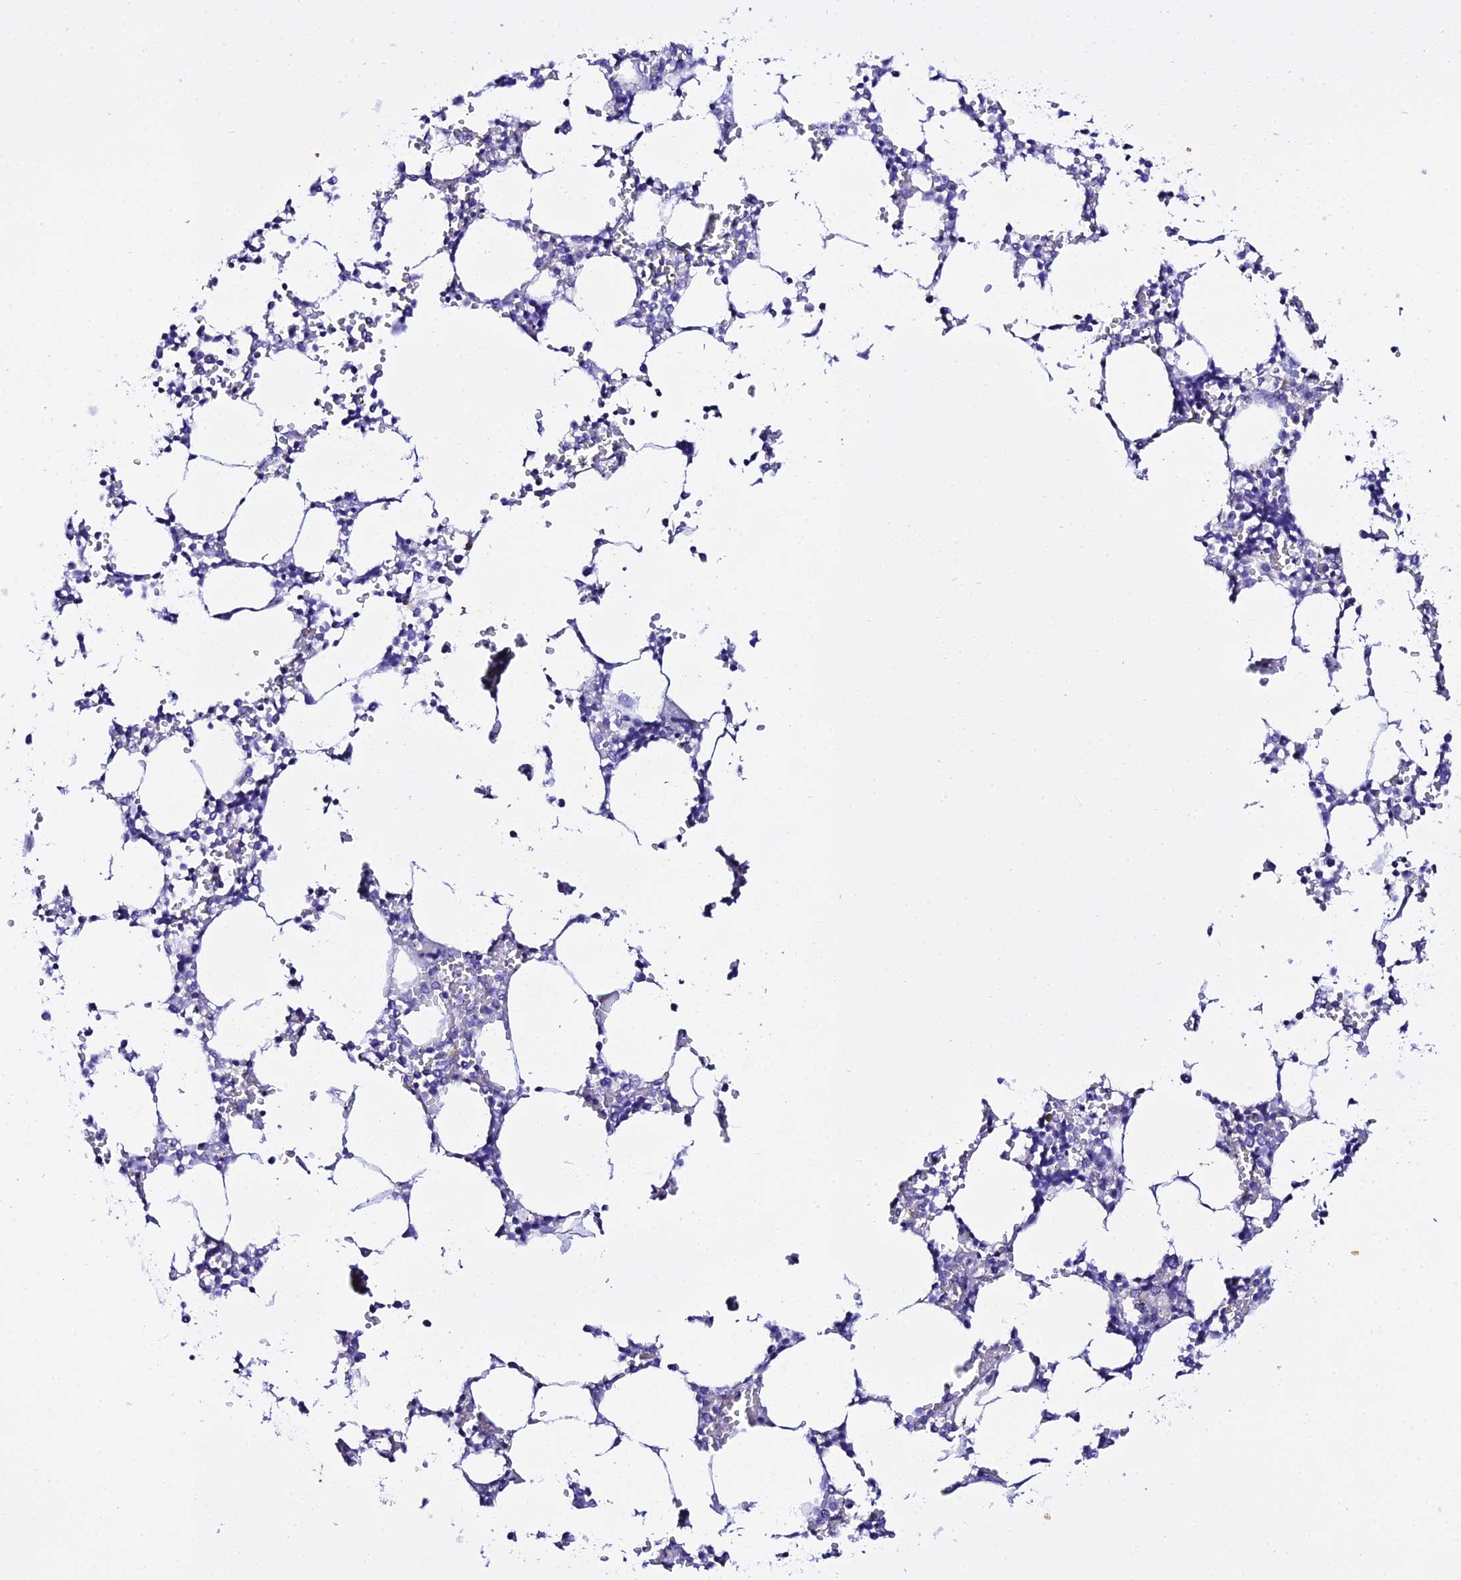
{"staining": {"intensity": "negative", "quantity": "none", "location": "none"}, "tissue": "bone marrow", "cell_type": "Hematopoietic cells", "image_type": "normal", "snomed": [{"axis": "morphology", "description": "Normal tissue, NOS"}, {"axis": "topography", "description": "Bone marrow"}], "caption": "Immunohistochemistry micrograph of benign bone marrow: human bone marrow stained with DAB shows no significant protein positivity in hematopoietic cells. Nuclei are stained in blue.", "gene": "ATG16L2", "patient": {"sex": "male", "age": 64}}